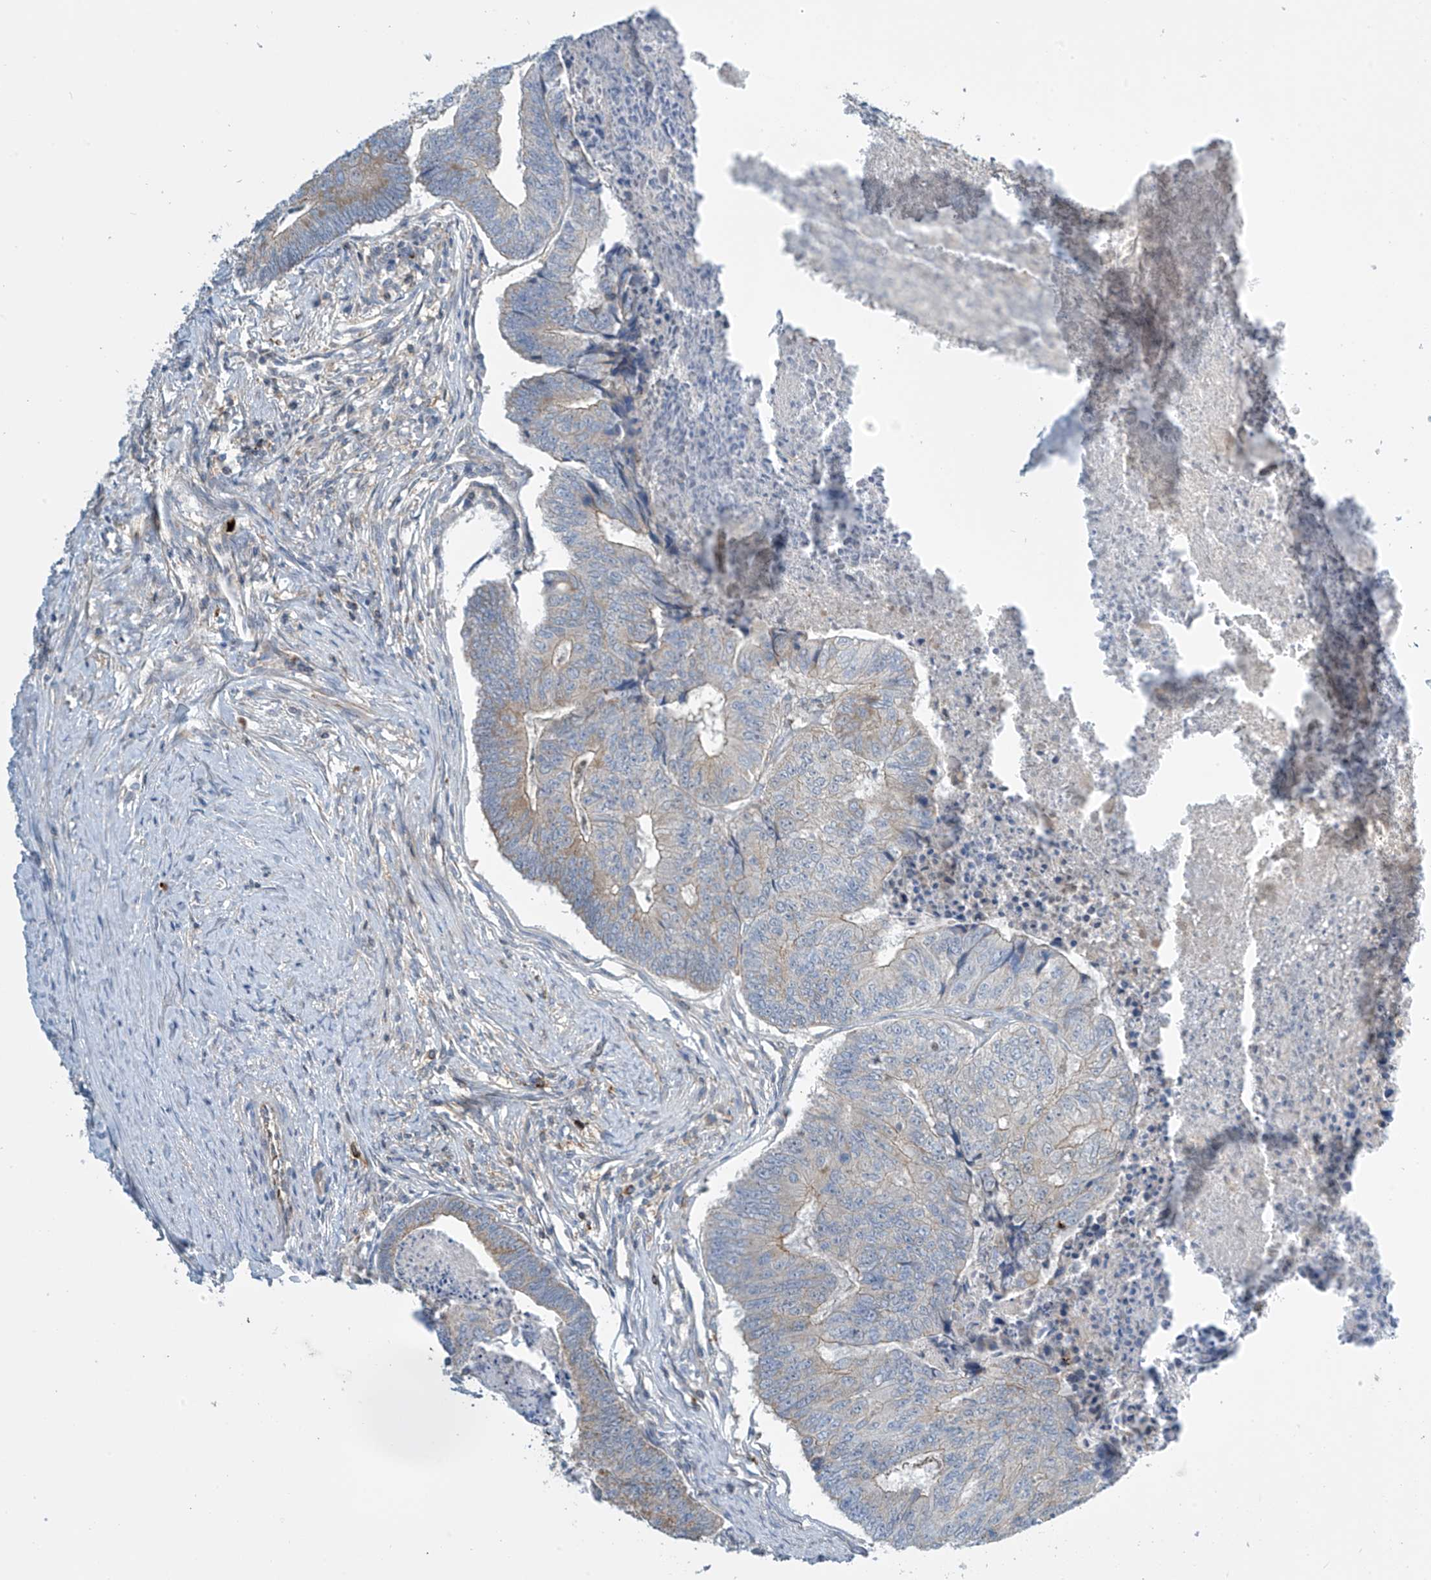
{"staining": {"intensity": "weak", "quantity": "25%-75%", "location": "cytoplasmic/membranous"}, "tissue": "colorectal cancer", "cell_type": "Tumor cells", "image_type": "cancer", "snomed": [{"axis": "morphology", "description": "Adenocarcinoma, NOS"}, {"axis": "topography", "description": "Colon"}], "caption": "Human colorectal cancer stained with a protein marker reveals weak staining in tumor cells.", "gene": "IBA57", "patient": {"sex": "female", "age": 67}}